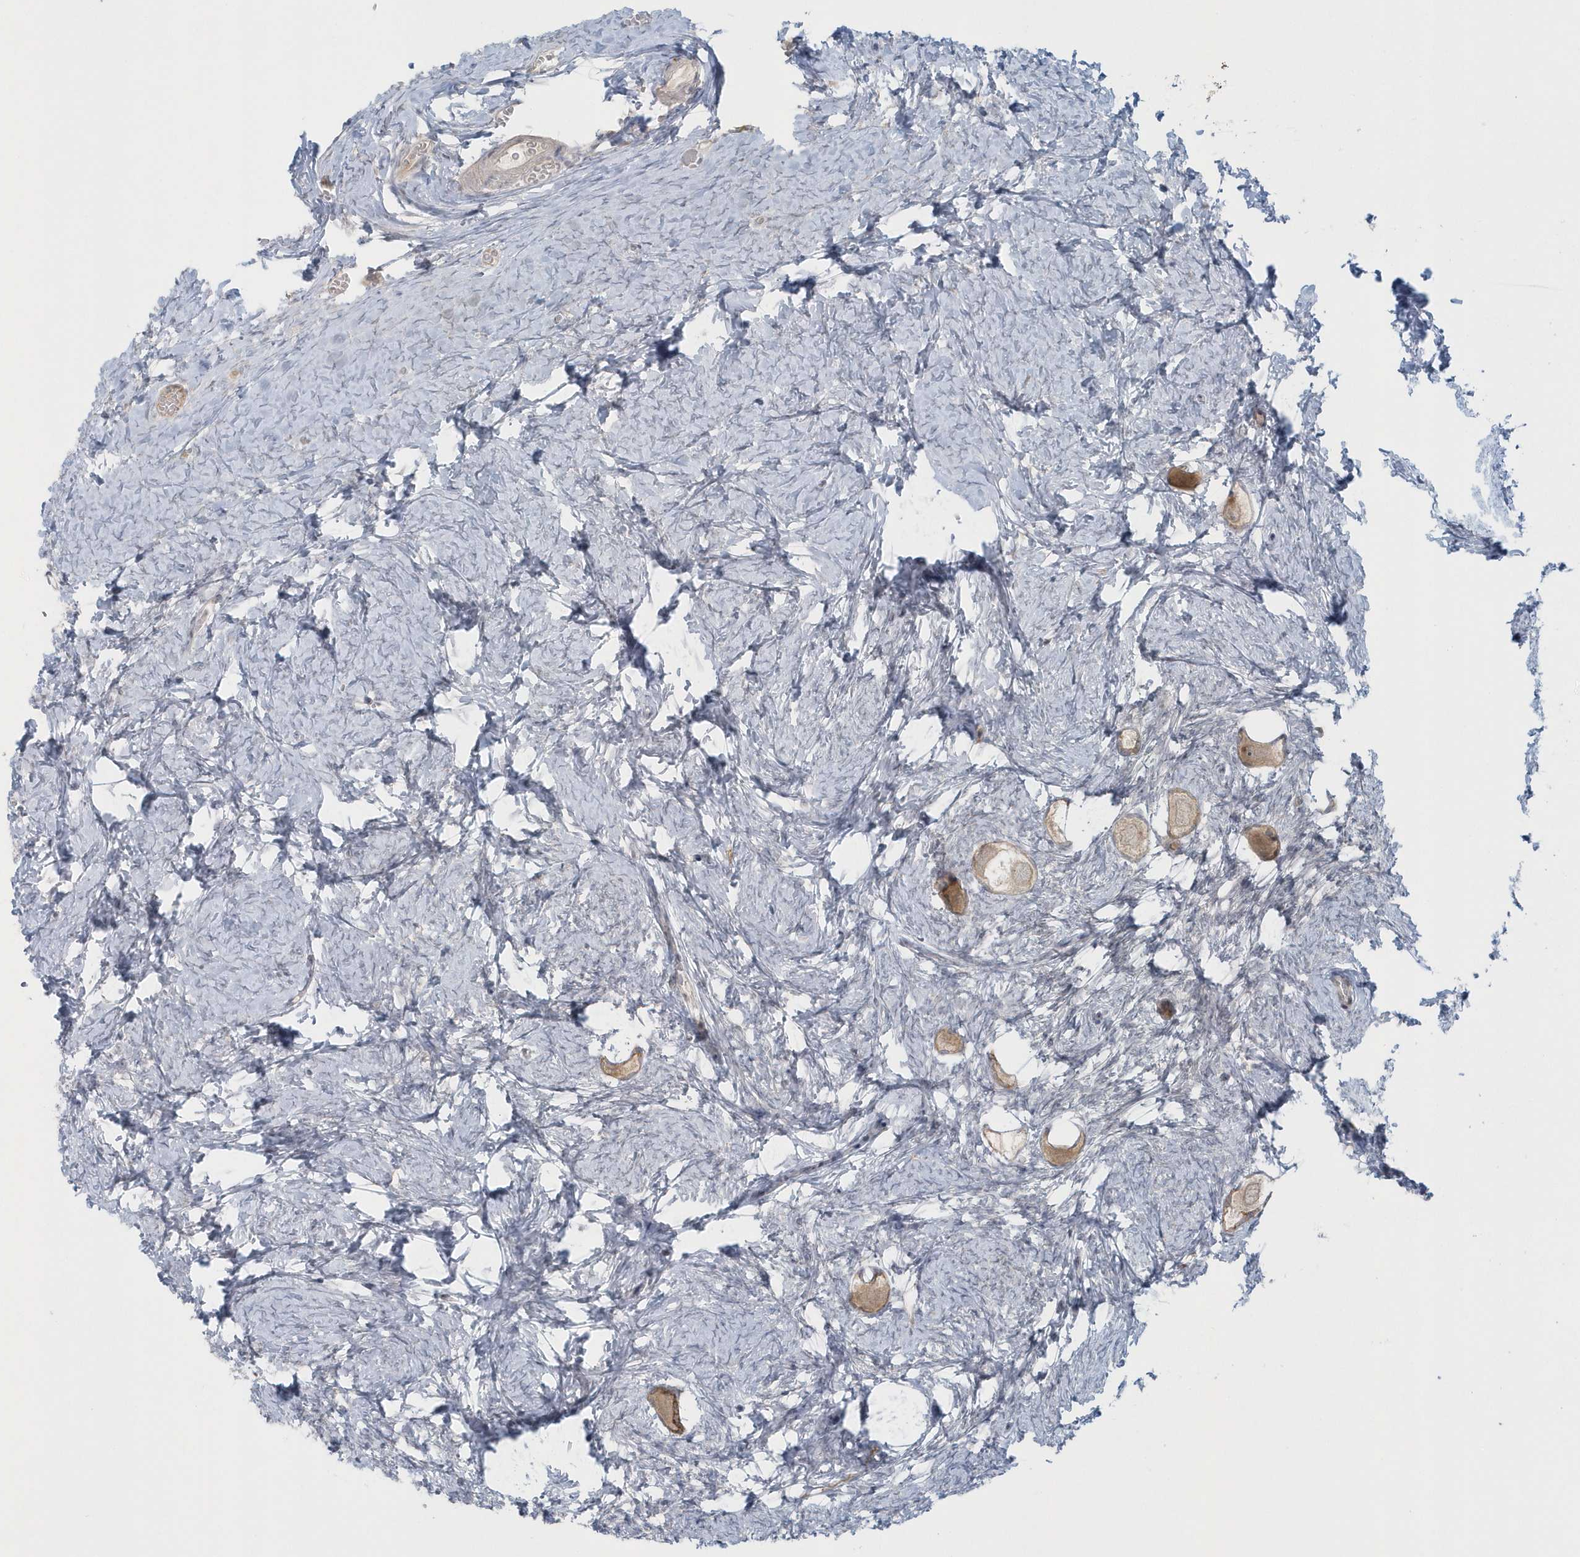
{"staining": {"intensity": "moderate", "quantity": ">75%", "location": "cytoplasmic/membranous"}, "tissue": "ovary", "cell_type": "Follicle cells", "image_type": "normal", "snomed": [{"axis": "morphology", "description": "Normal tissue, NOS"}, {"axis": "topography", "description": "Ovary"}], "caption": "High-magnification brightfield microscopy of benign ovary stained with DAB (3,3'-diaminobenzidine) (brown) and counterstained with hematoxylin (blue). follicle cells exhibit moderate cytoplasmic/membranous staining is present in about>75% of cells. Ihc stains the protein of interest in brown and the nuclei are stained blue.", "gene": "BLTP3A", "patient": {"sex": "female", "age": 27}}